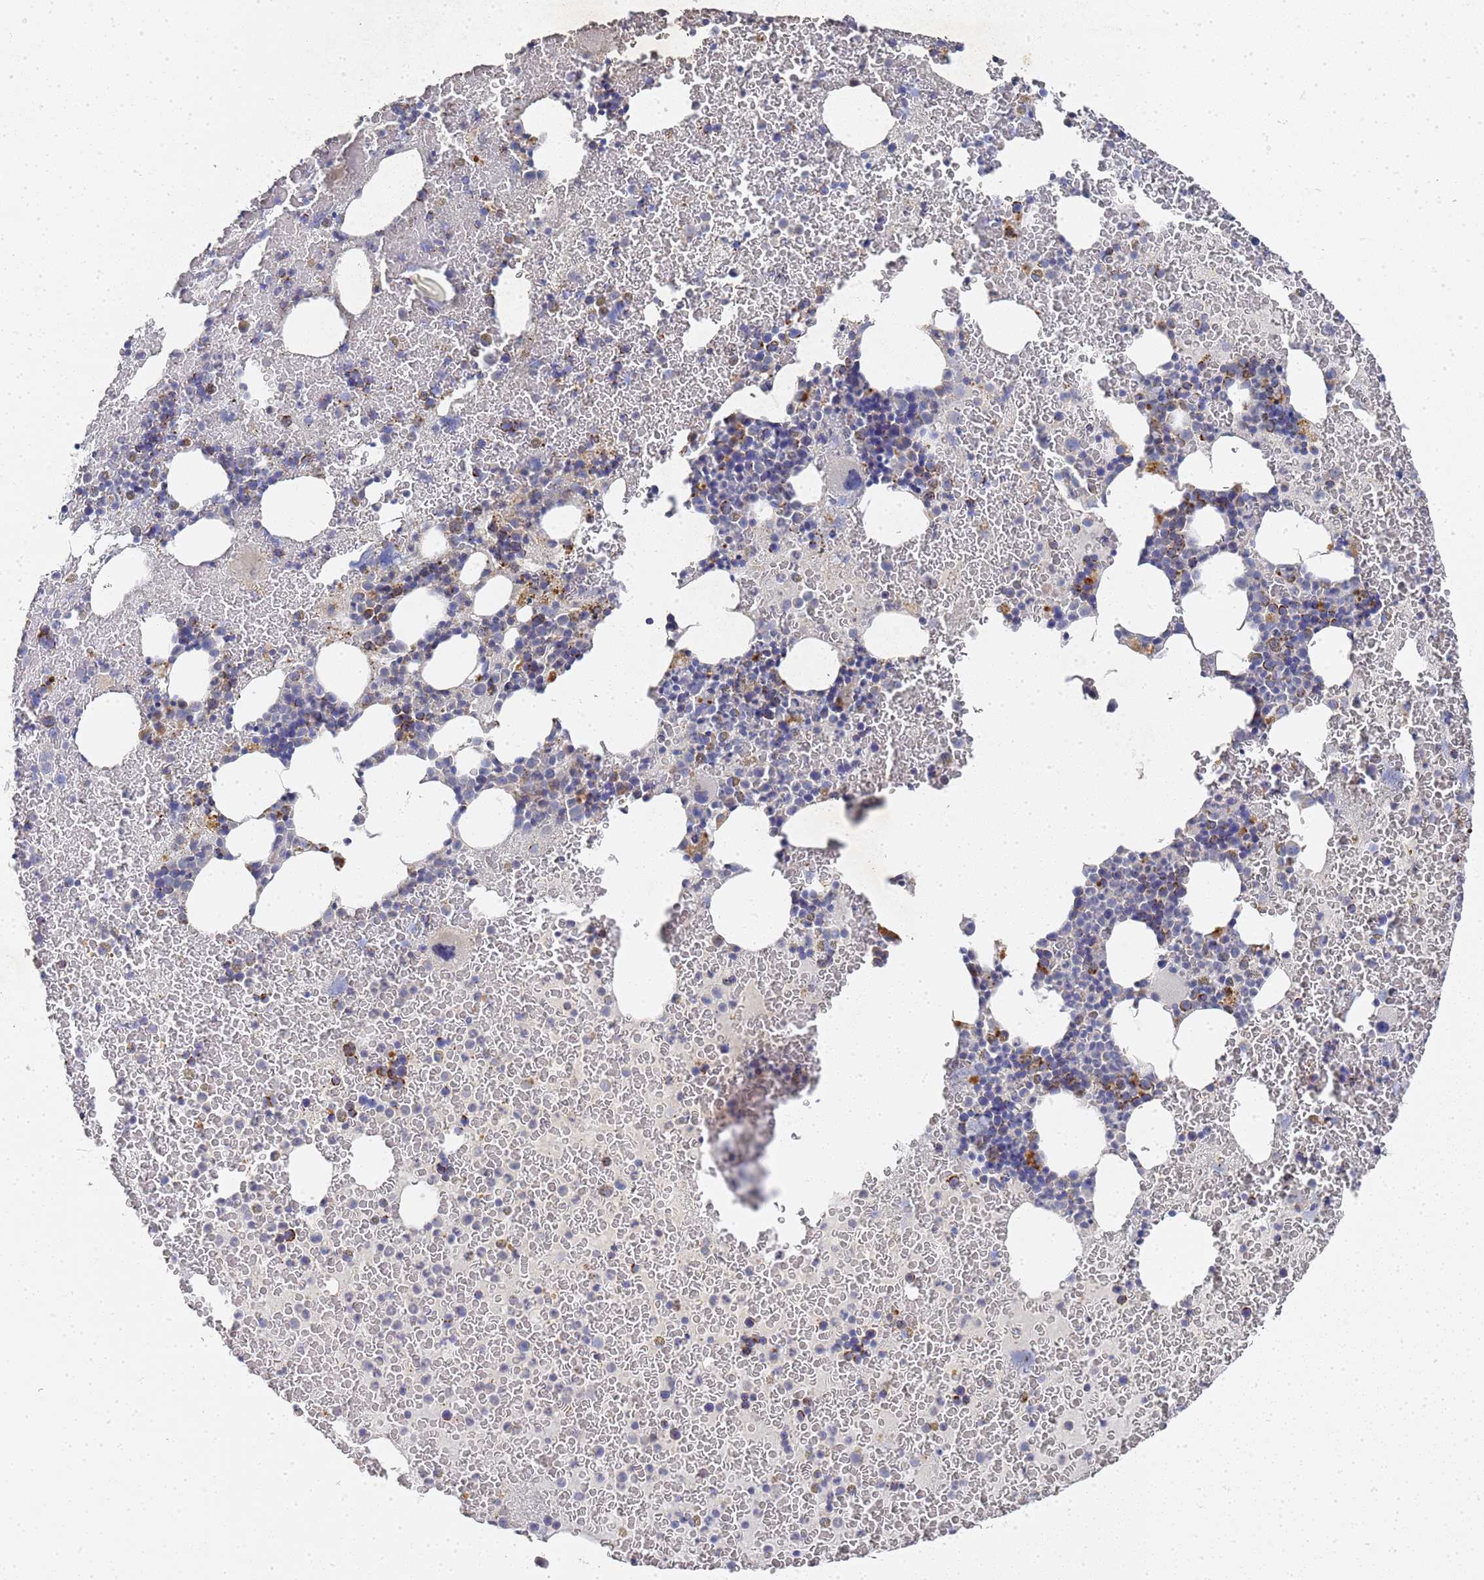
{"staining": {"intensity": "moderate", "quantity": "<25%", "location": "cytoplasmic/membranous"}, "tissue": "bone marrow", "cell_type": "Hematopoietic cells", "image_type": "normal", "snomed": [{"axis": "morphology", "description": "Normal tissue, NOS"}, {"axis": "topography", "description": "Bone marrow"}], "caption": "Bone marrow stained with a brown dye reveals moderate cytoplasmic/membranous positive positivity in approximately <25% of hematopoietic cells.", "gene": "NPEPPS", "patient": {"sex": "male", "age": 26}}